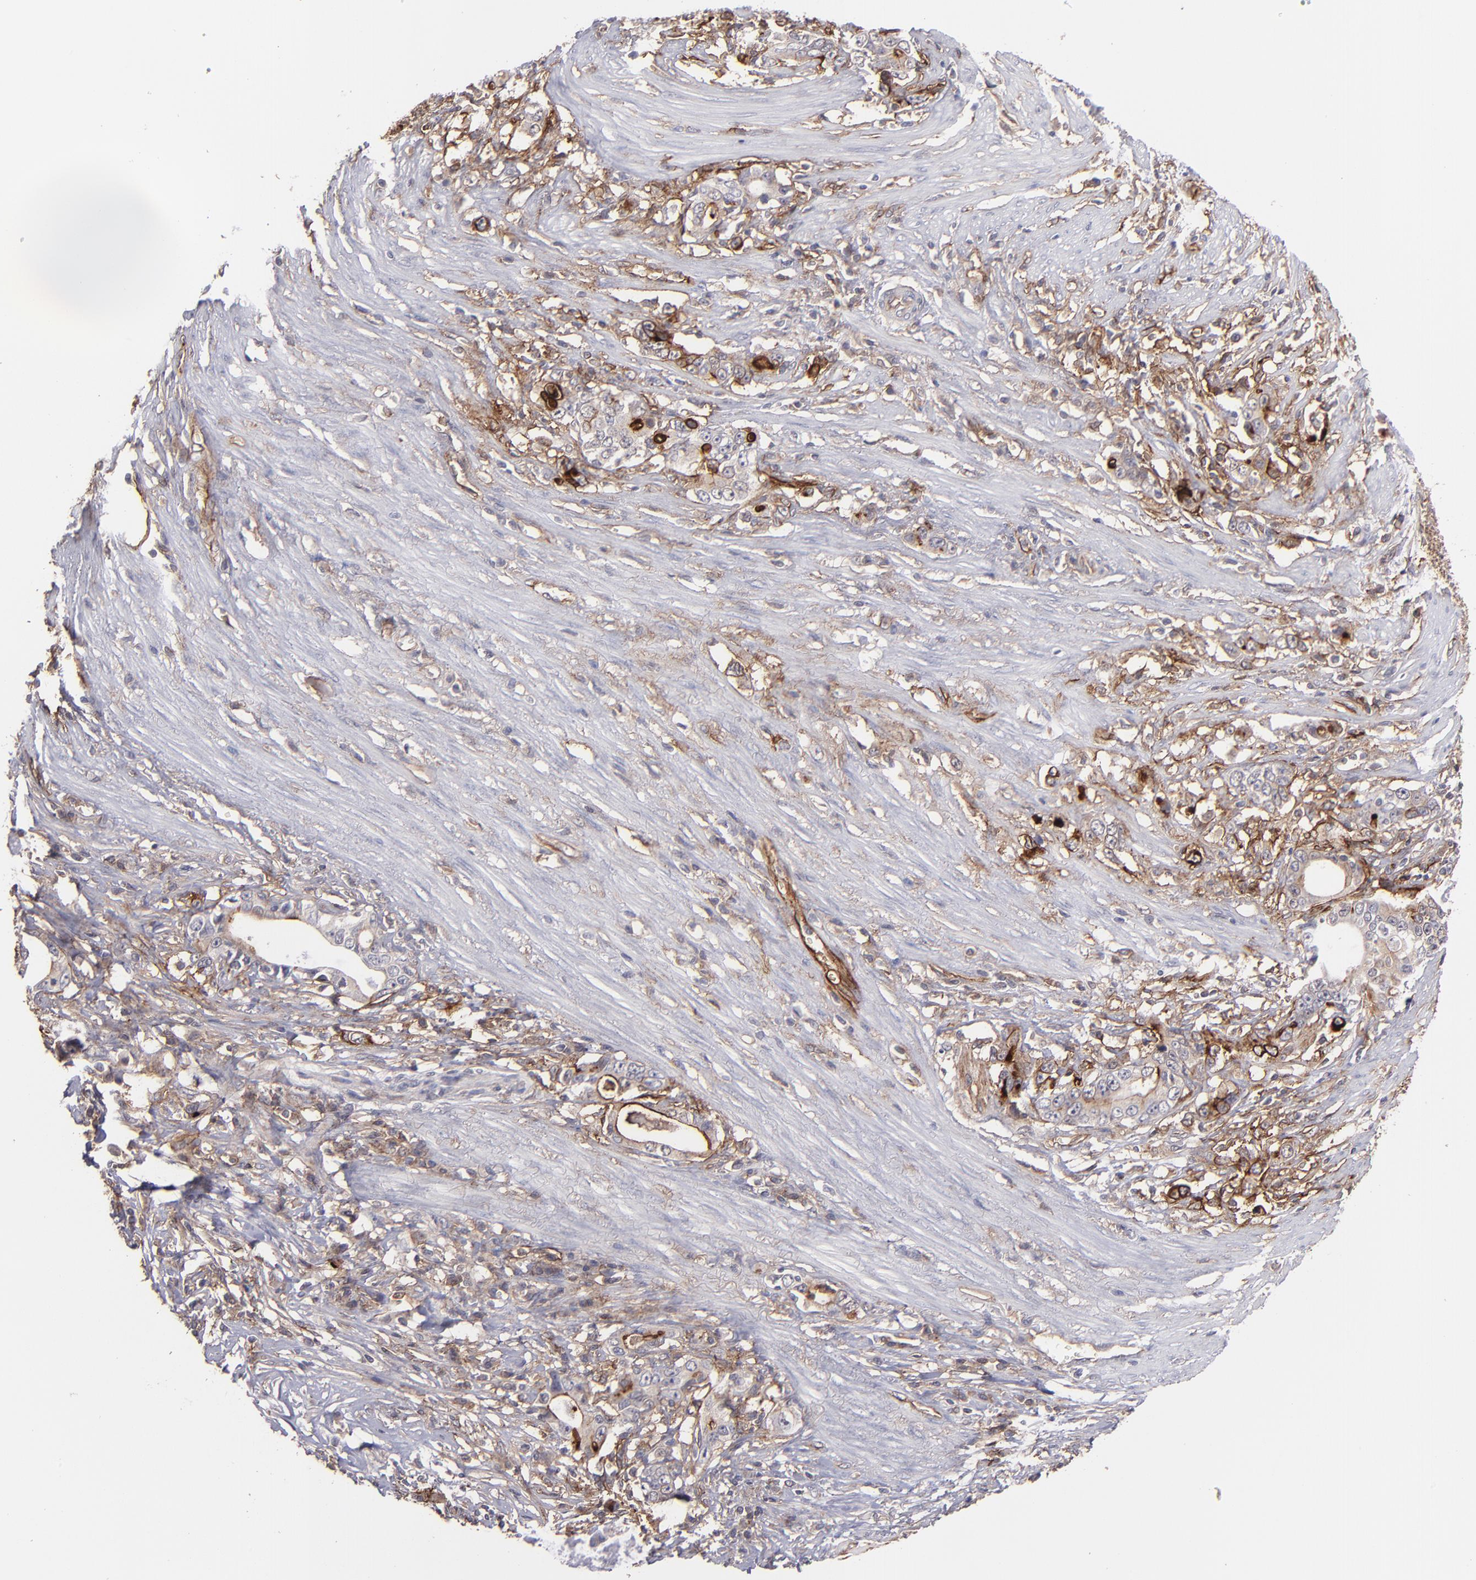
{"staining": {"intensity": "weak", "quantity": "25%-75%", "location": "cytoplasmic/membranous"}, "tissue": "stomach cancer", "cell_type": "Tumor cells", "image_type": "cancer", "snomed": [{"axis": "morphology", "description": "Adenocarcinoma, NOS"}, {"axis": "topography", "description": "Stomach, lower"}], "caption": "IHC staining of stomach cancer, which shows low levels of weak cytoplasmic/membranous staining in about 25%-75% of tumor cells indicating weak cytoplasmic/membranous protein positivity. The staining was performed using DAB (brown) for protein detection and nuclei were counterstained in hematoxylin (blue).", "gene": "ICAM1", "patient": {"sex": "female", "age": 72}}